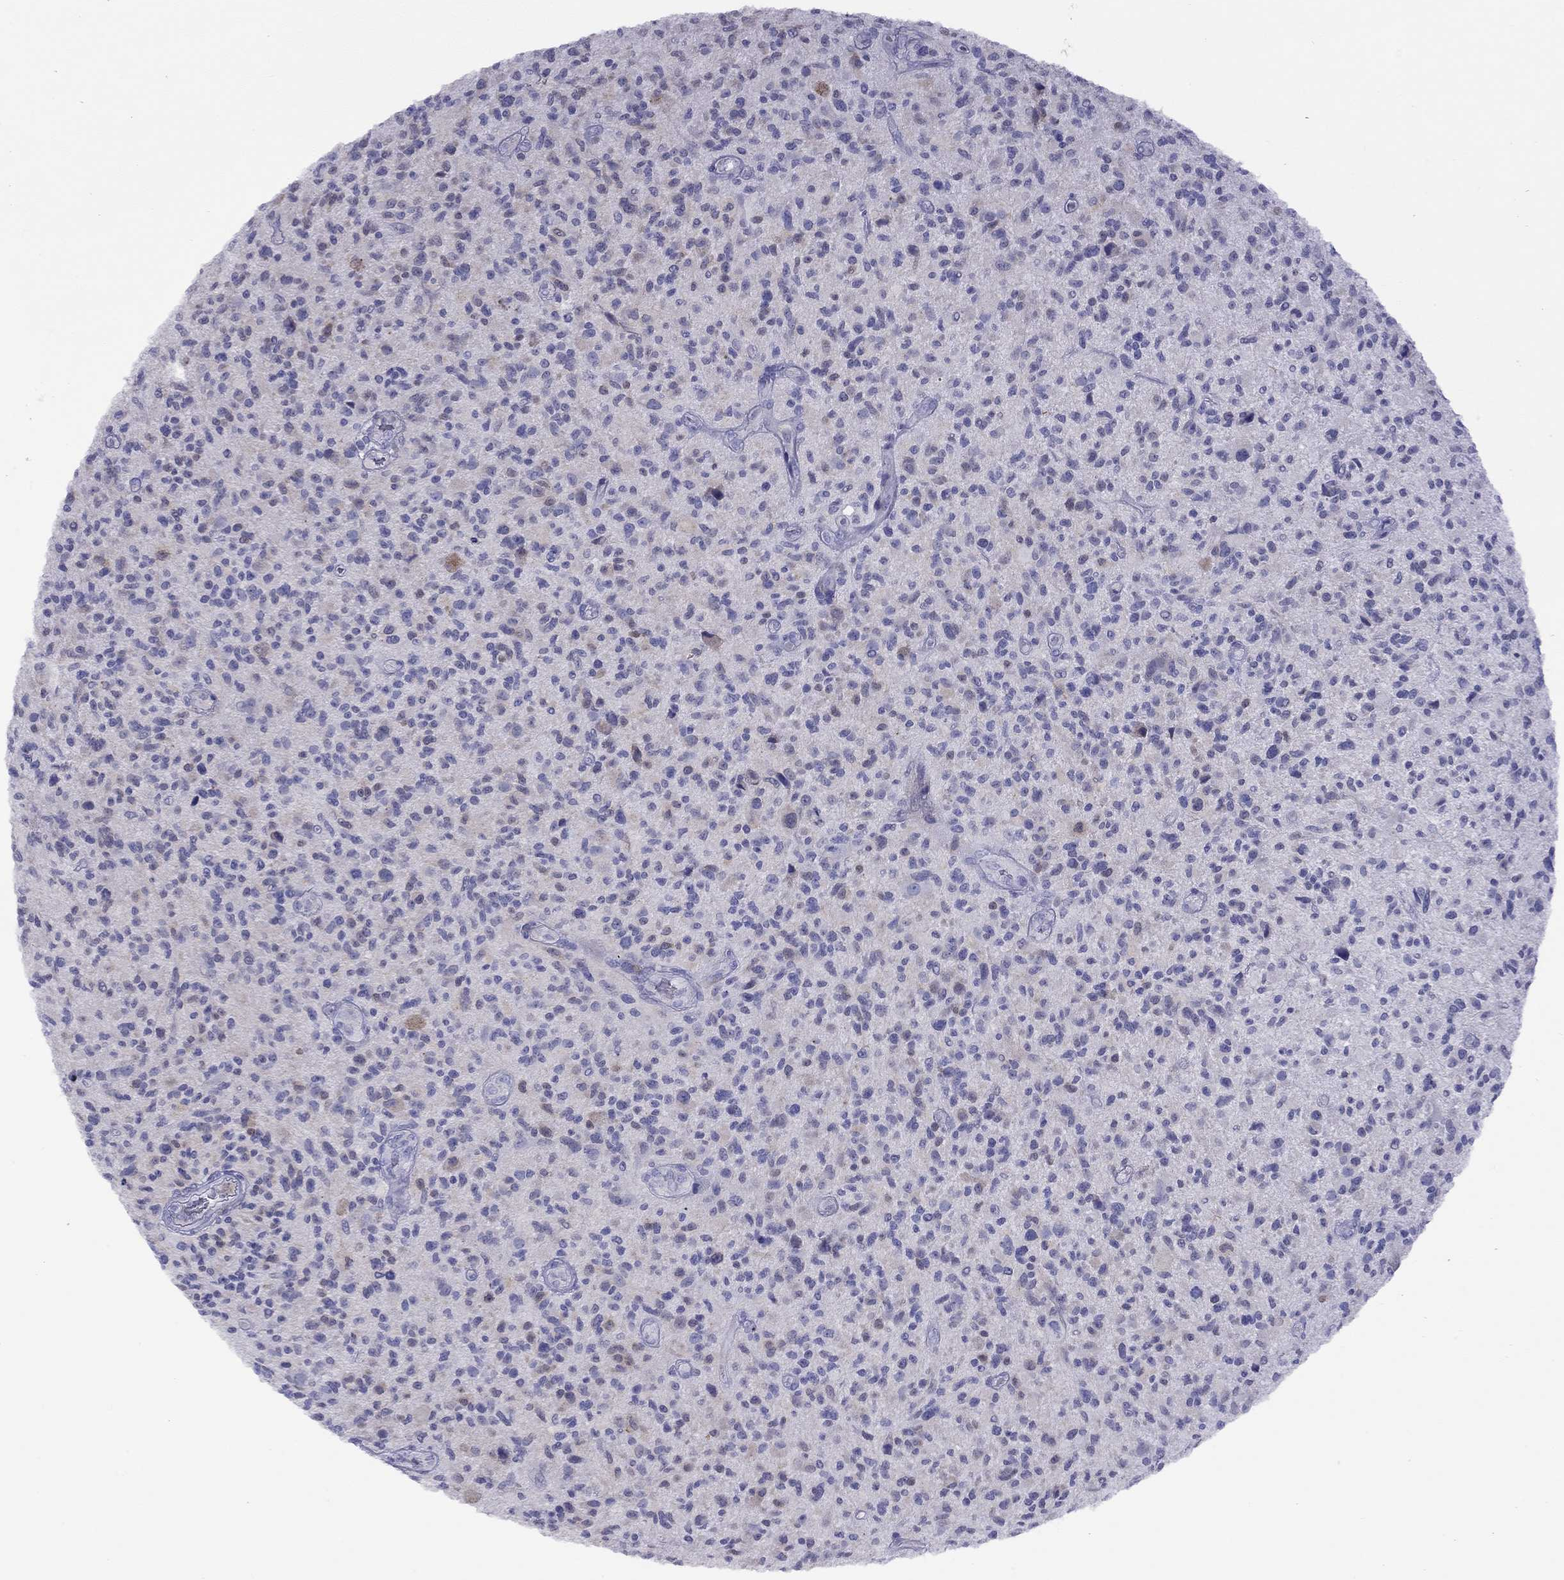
{"staining": {"intensity": "negative", "quantity": "none", "location": "none"}, "tissue": "glioma", "cell_type": "Tumor cells", "image_type": "cancer", "snomed": [{"axis": "morphology", "description": "Glioma, malignant, High grade"}, {"axis": "topography", "description": "Brain"}], "caption": "Glioma was stained to show a protein in brown. There is no significant staining in tumor cells.", "gene": "CPNE4", "patient": {"sex": "male", "age": 47}}